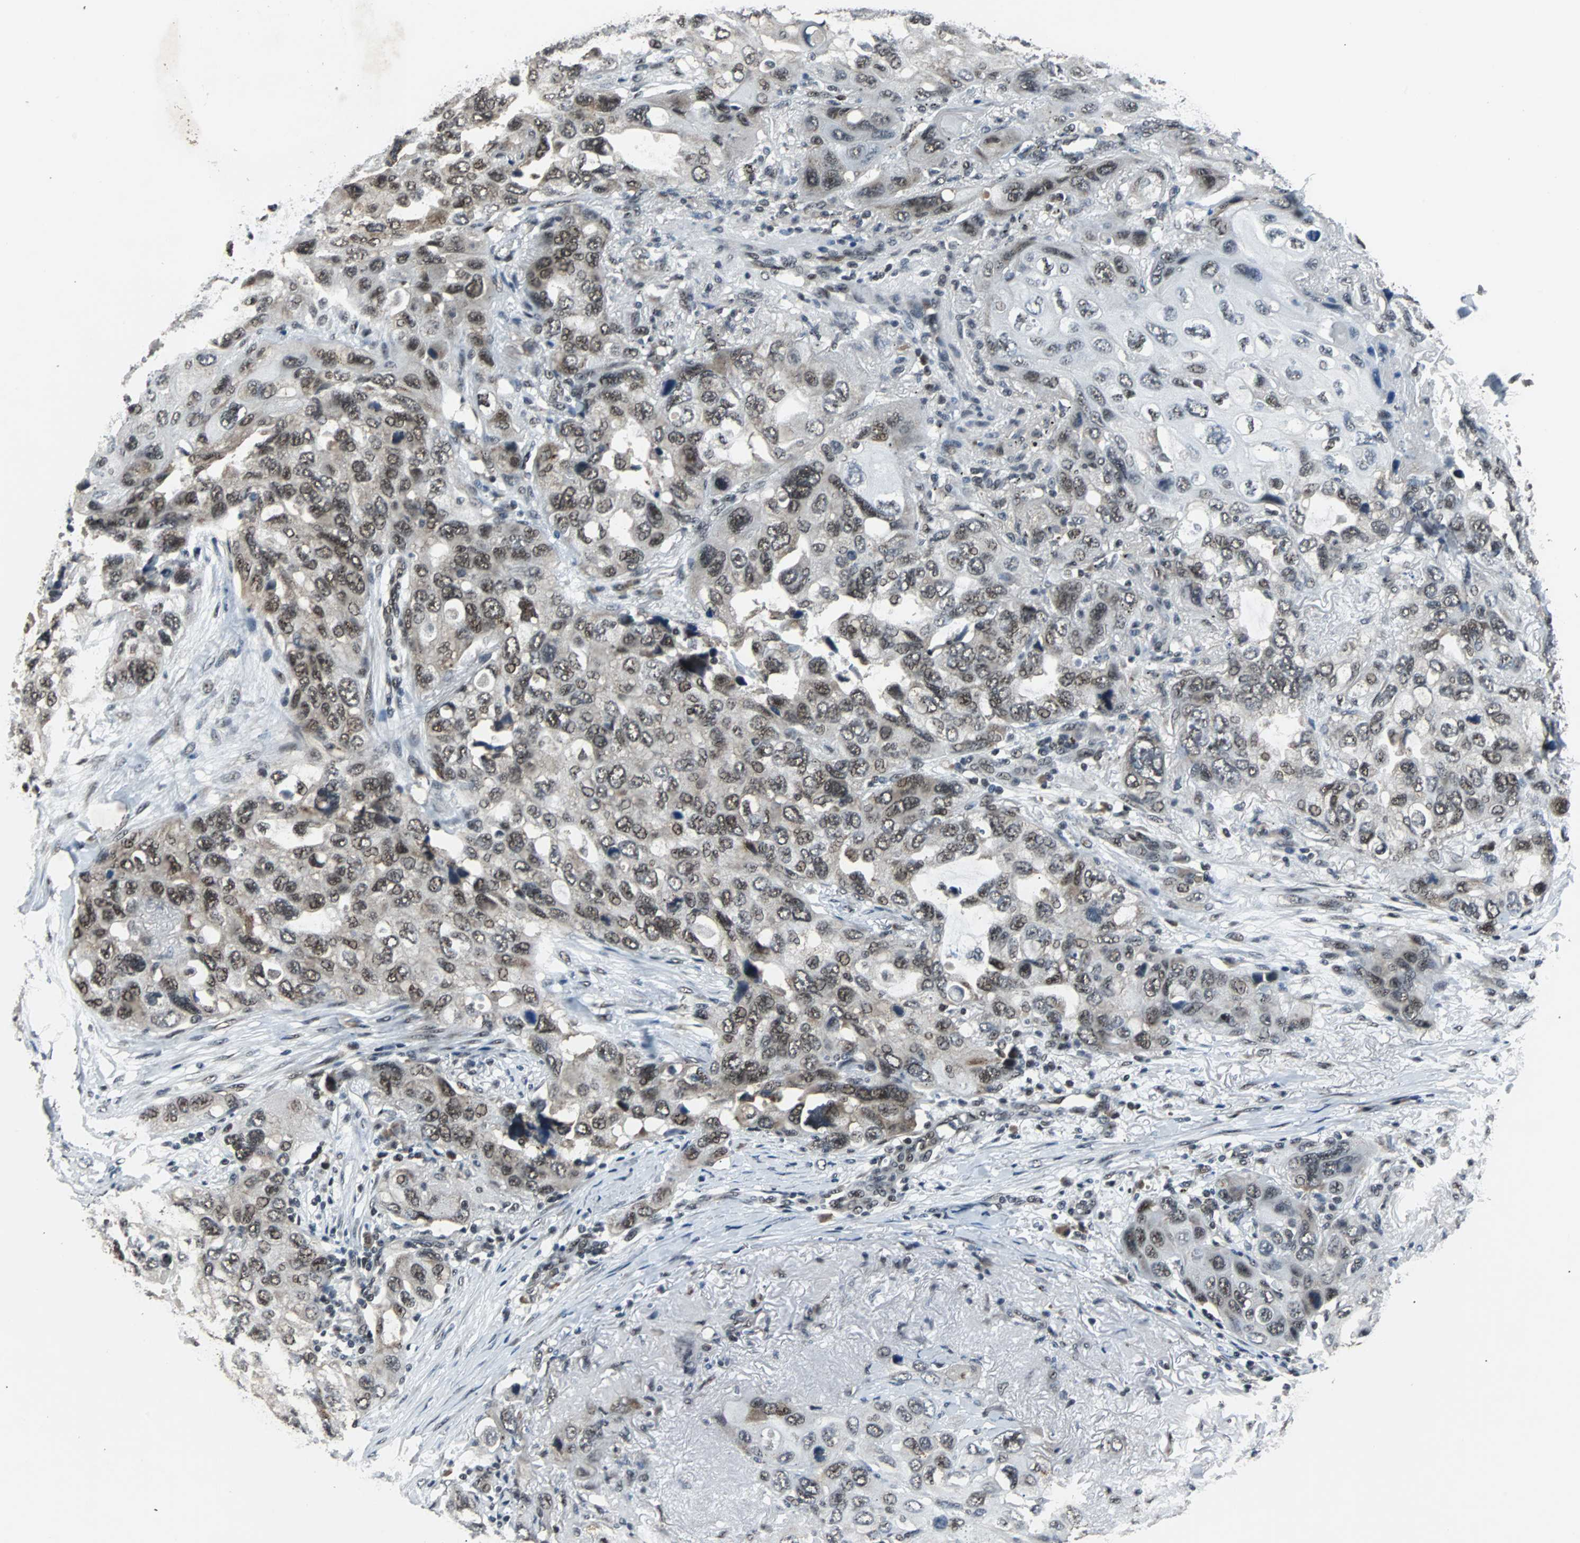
{"staining": {"intensity": "moderate", "quantity": "25%-75%", "location": "nuclear"}, "tissue": "lung cancer", "cell_type": "Tumor cells", "image_type": "cancer", "snomed": [{"axis": "morphology", "description": "Squamous cell carcinoma, NOS"}, {"axis": "topography", "description": "Lung"}], "caption": "Protein expression by immunohistochemistry displays moderate nuclear positivity in about 25%-75% of tumor cells in squamous cell carcinoma (lung). Nuclei are stained in blue.", "gene": "USP28", "patient": {"sex": "female", "age": 73}}